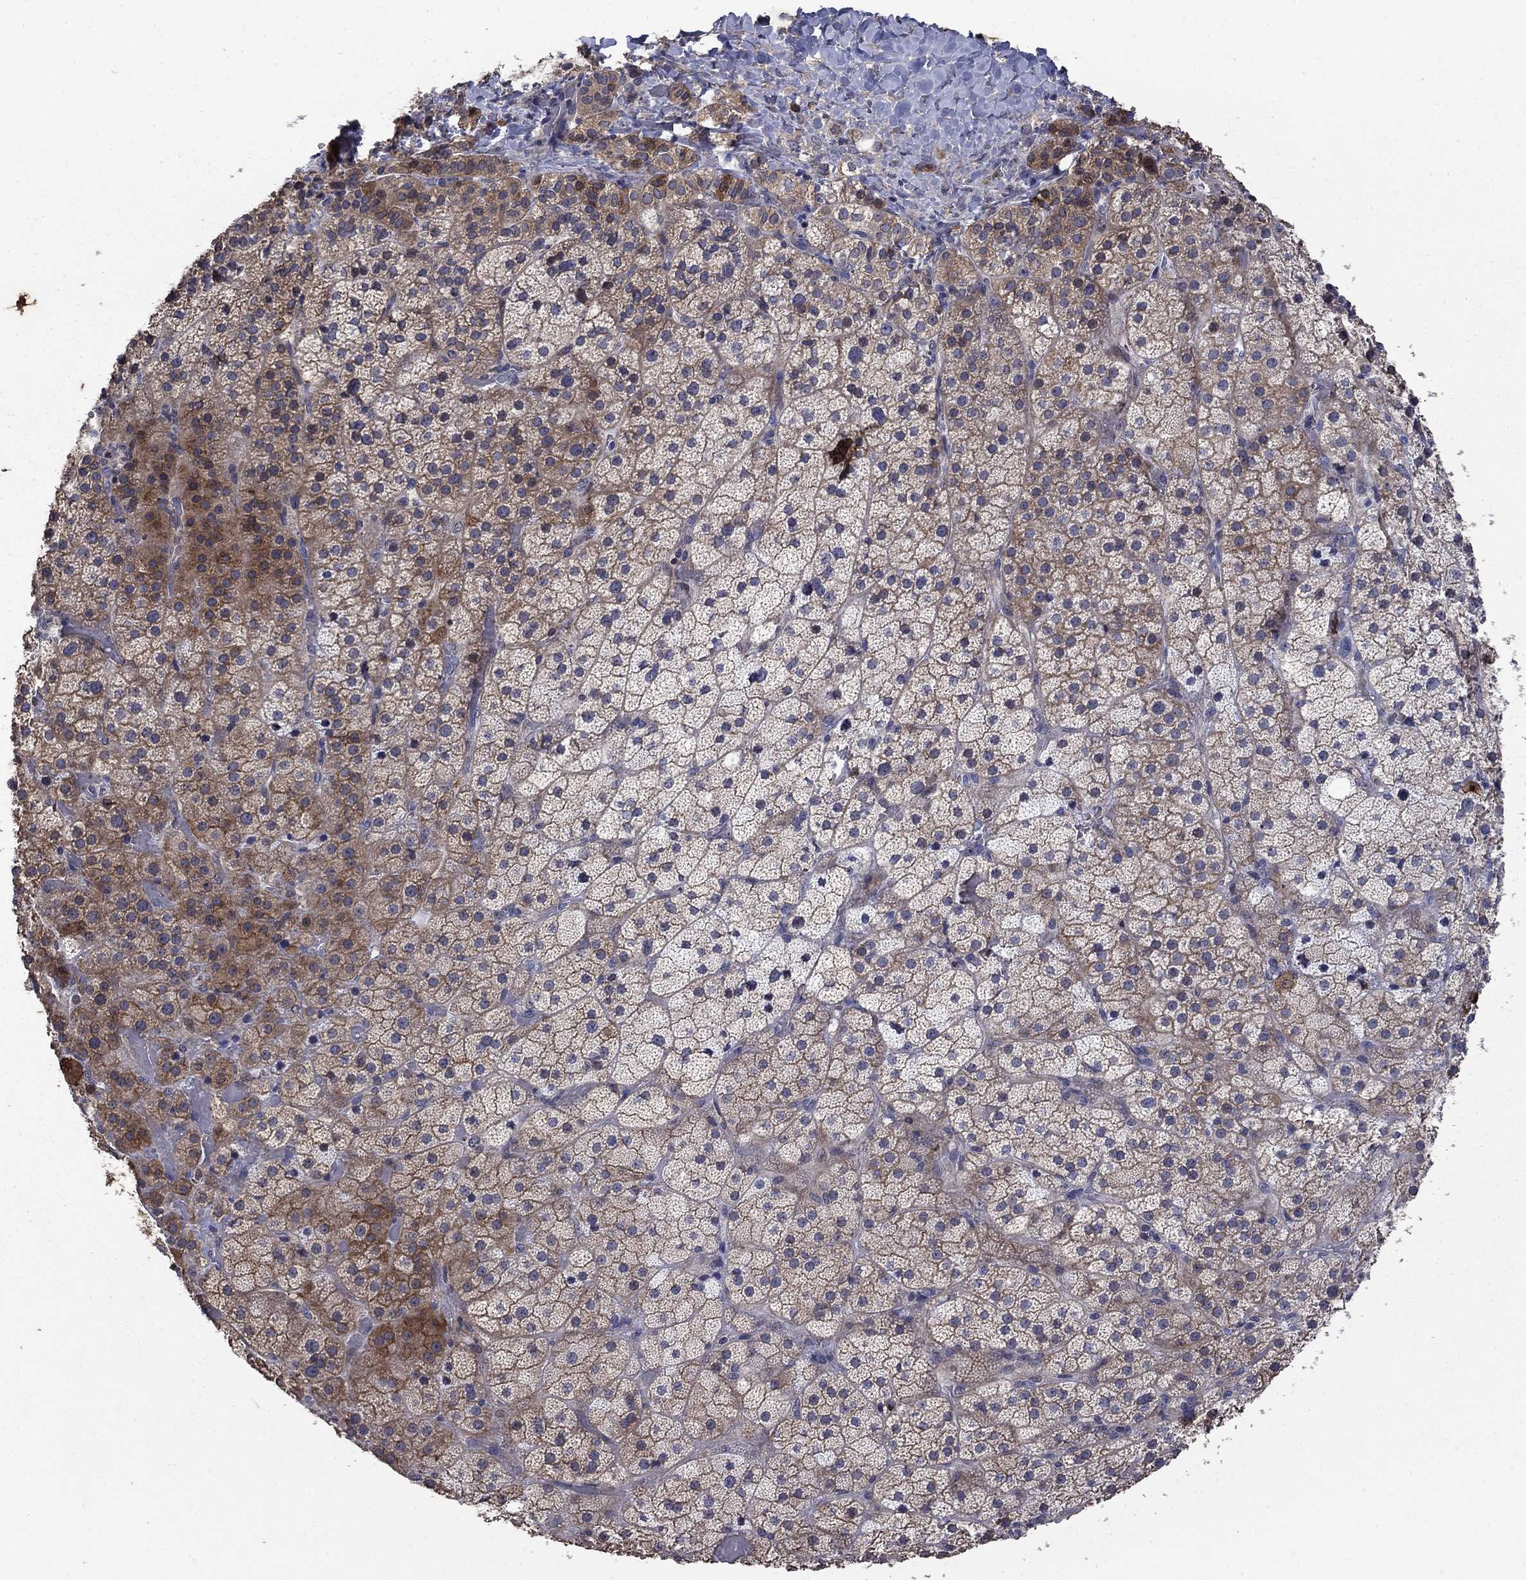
{"staining": {"intensity": "strong", "quantity": "<25%", "location": "cytoplasmic/membranous"}, "tissue": "adrenal gland", "cell_type": "Glandular cells", "image_type": "normal", "snomed": [{"axis": "morphology", "description": "Normal tissue, NOS"}, {"axis": "topography", "description": "Adrenal gland"}], "caption": "This is an image of IHC staining of benign adrenal gland, which shows strong positivity in the cytoplasmic/membranous of glandular cells.", "gene": "DVL1", "patient": {"sex": "male", "age": 57}}